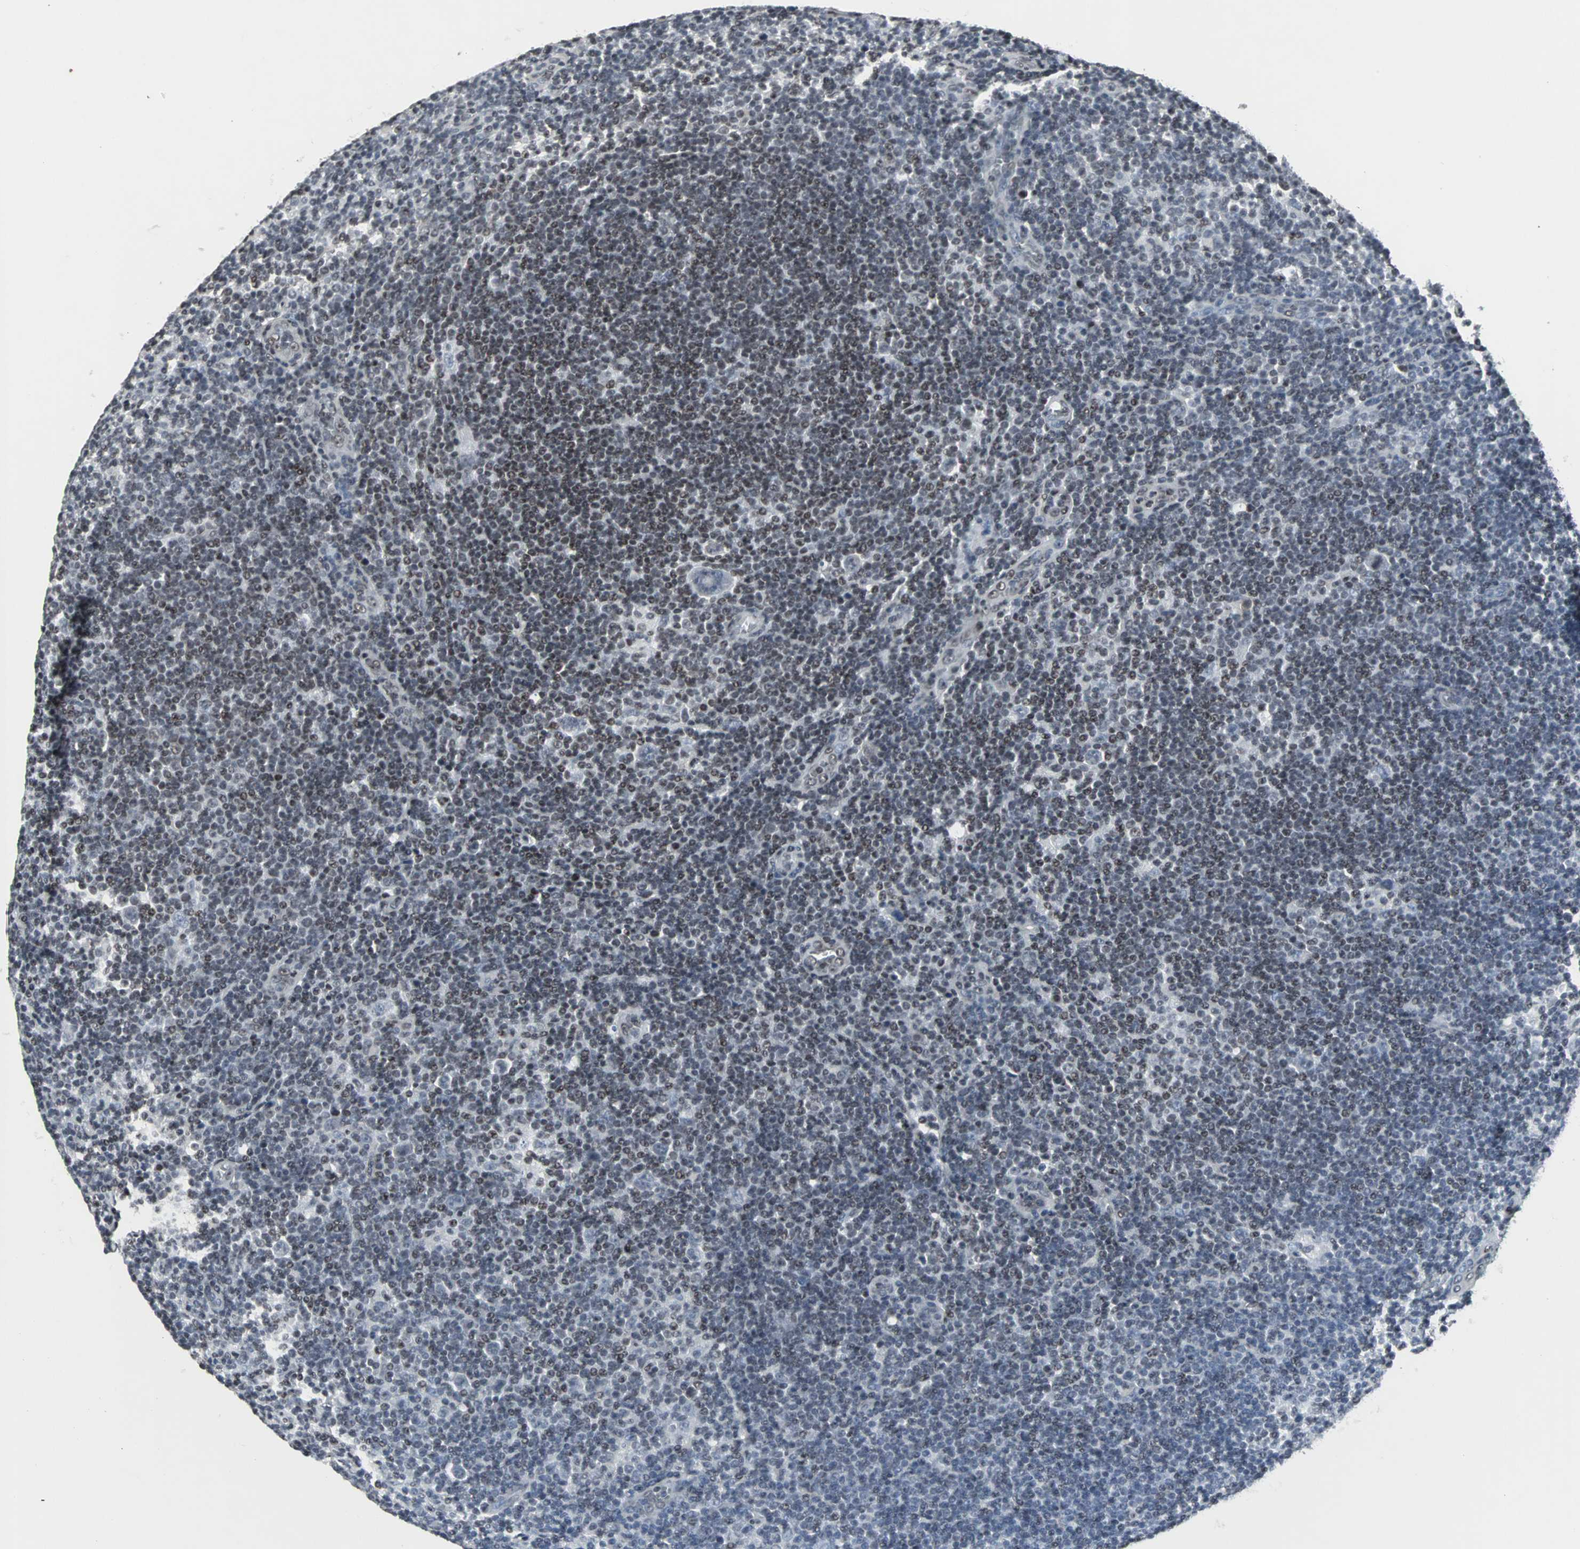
{"staining": {"intensity": "negative", "quantity": "none", "location": "none"}, "tissue": "lymphoma", "cell_type": "Tumor cells", "image_type": "cancer", "snomed": [{"axis": "morphology", "description": "Hodgkin's disease, NOS"}, {"axis": "topography", "description": "Lymph node"}], "caption": "IHC of human lymphoma shows no staining in tumor cells.", "gene": "PNKP", "patient": {"sex": "female", "age": 57}}